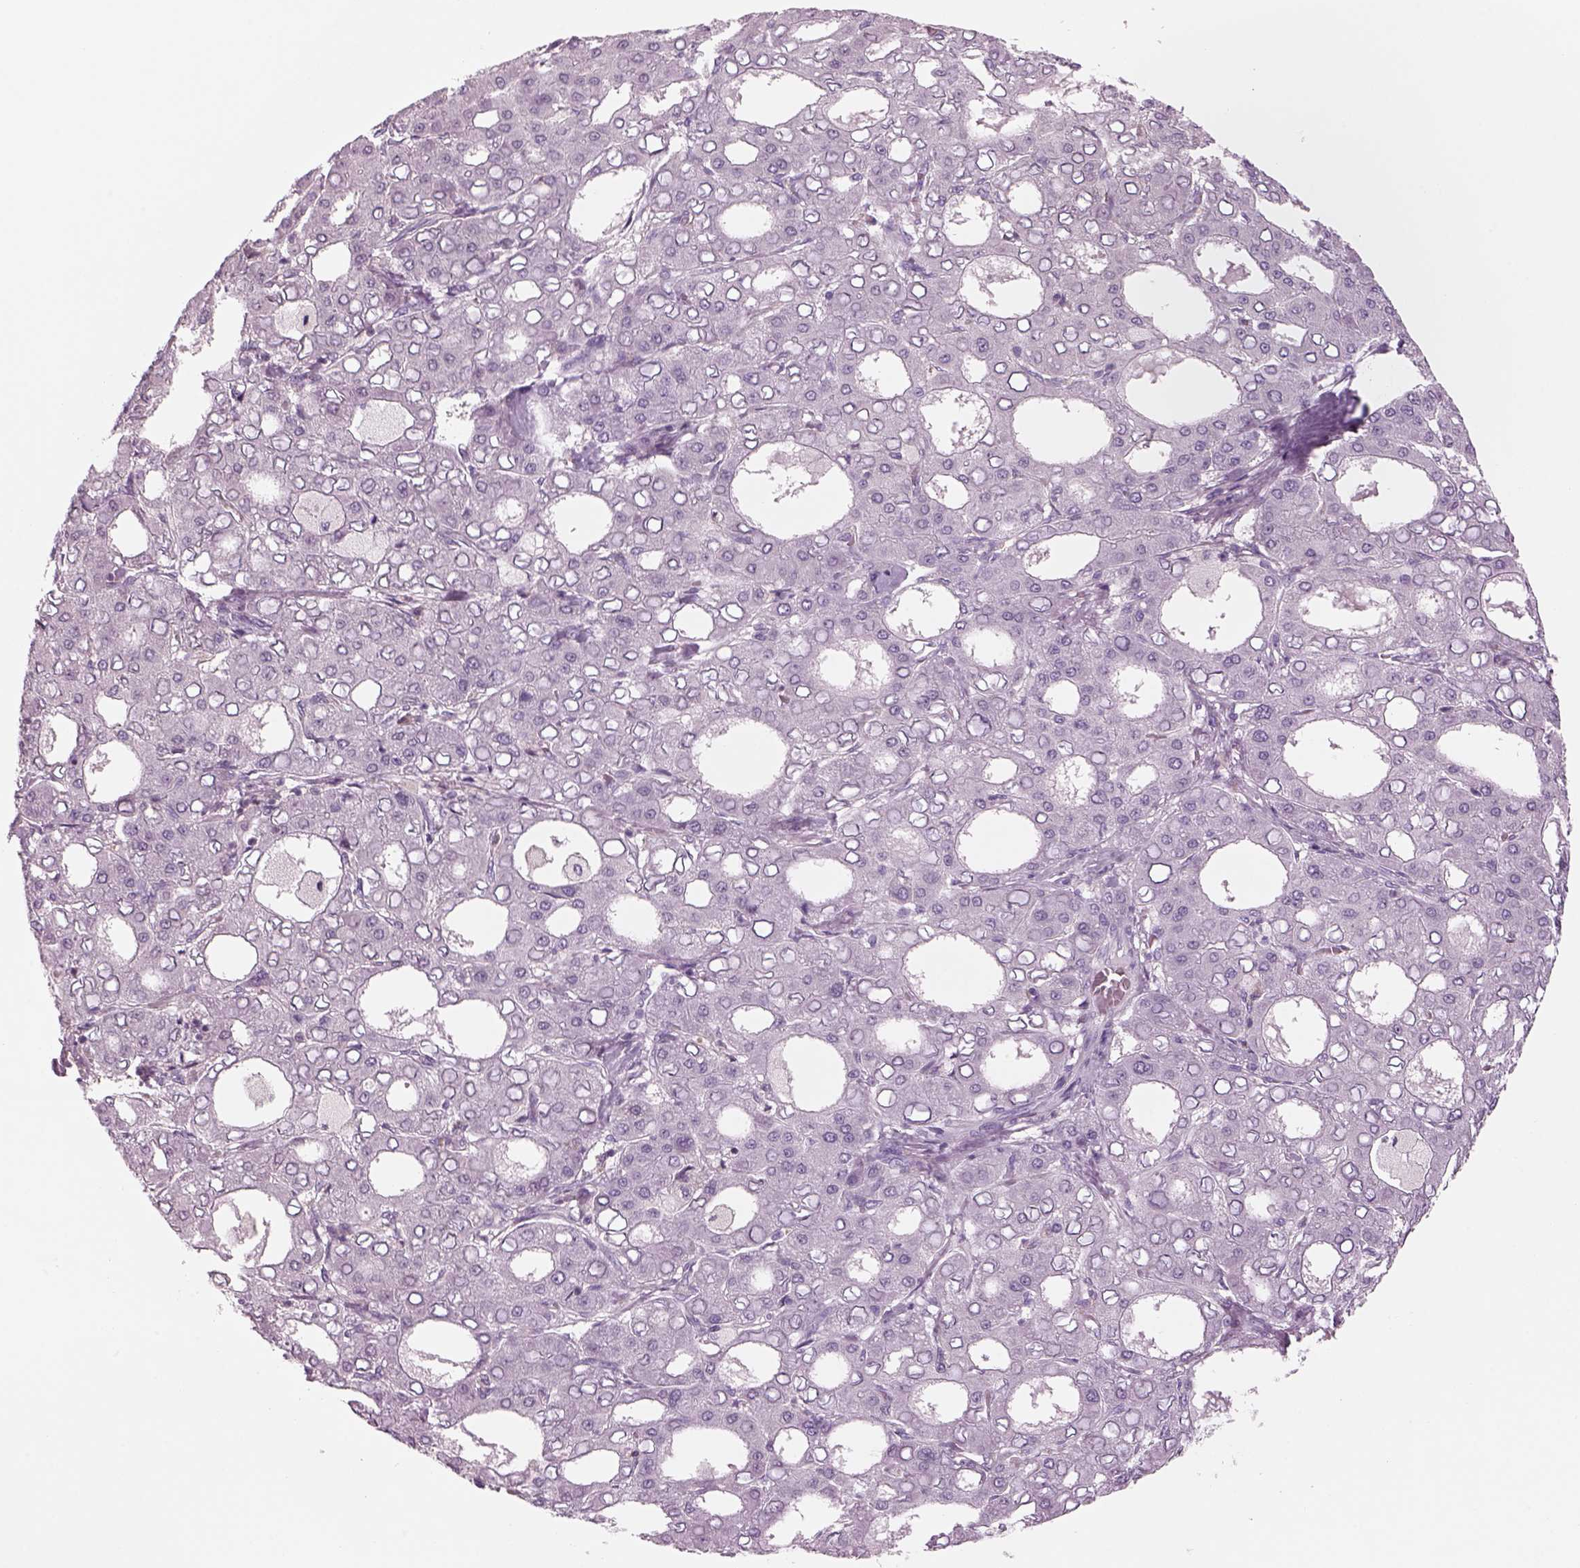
{"staining": {"intensity": "negative", "quantity": "none", "location": "none"}, "tissue": "liver cancer", "cell_type": "Tumor cells", "image_type": "cancer", "snomed": [{"axis": "morphology", "description": "Carcinoma, Hepatocellular, NOS"}, {"axis": "topography", "description": "Liver"}], "caption": "Hepatocellular carcinoma (liver) was stained to show a protein in brown. There is no significant positivity in tumor cells.", "gene": "SLC1A7", "patient": {"sex": "male", "age": 65}}